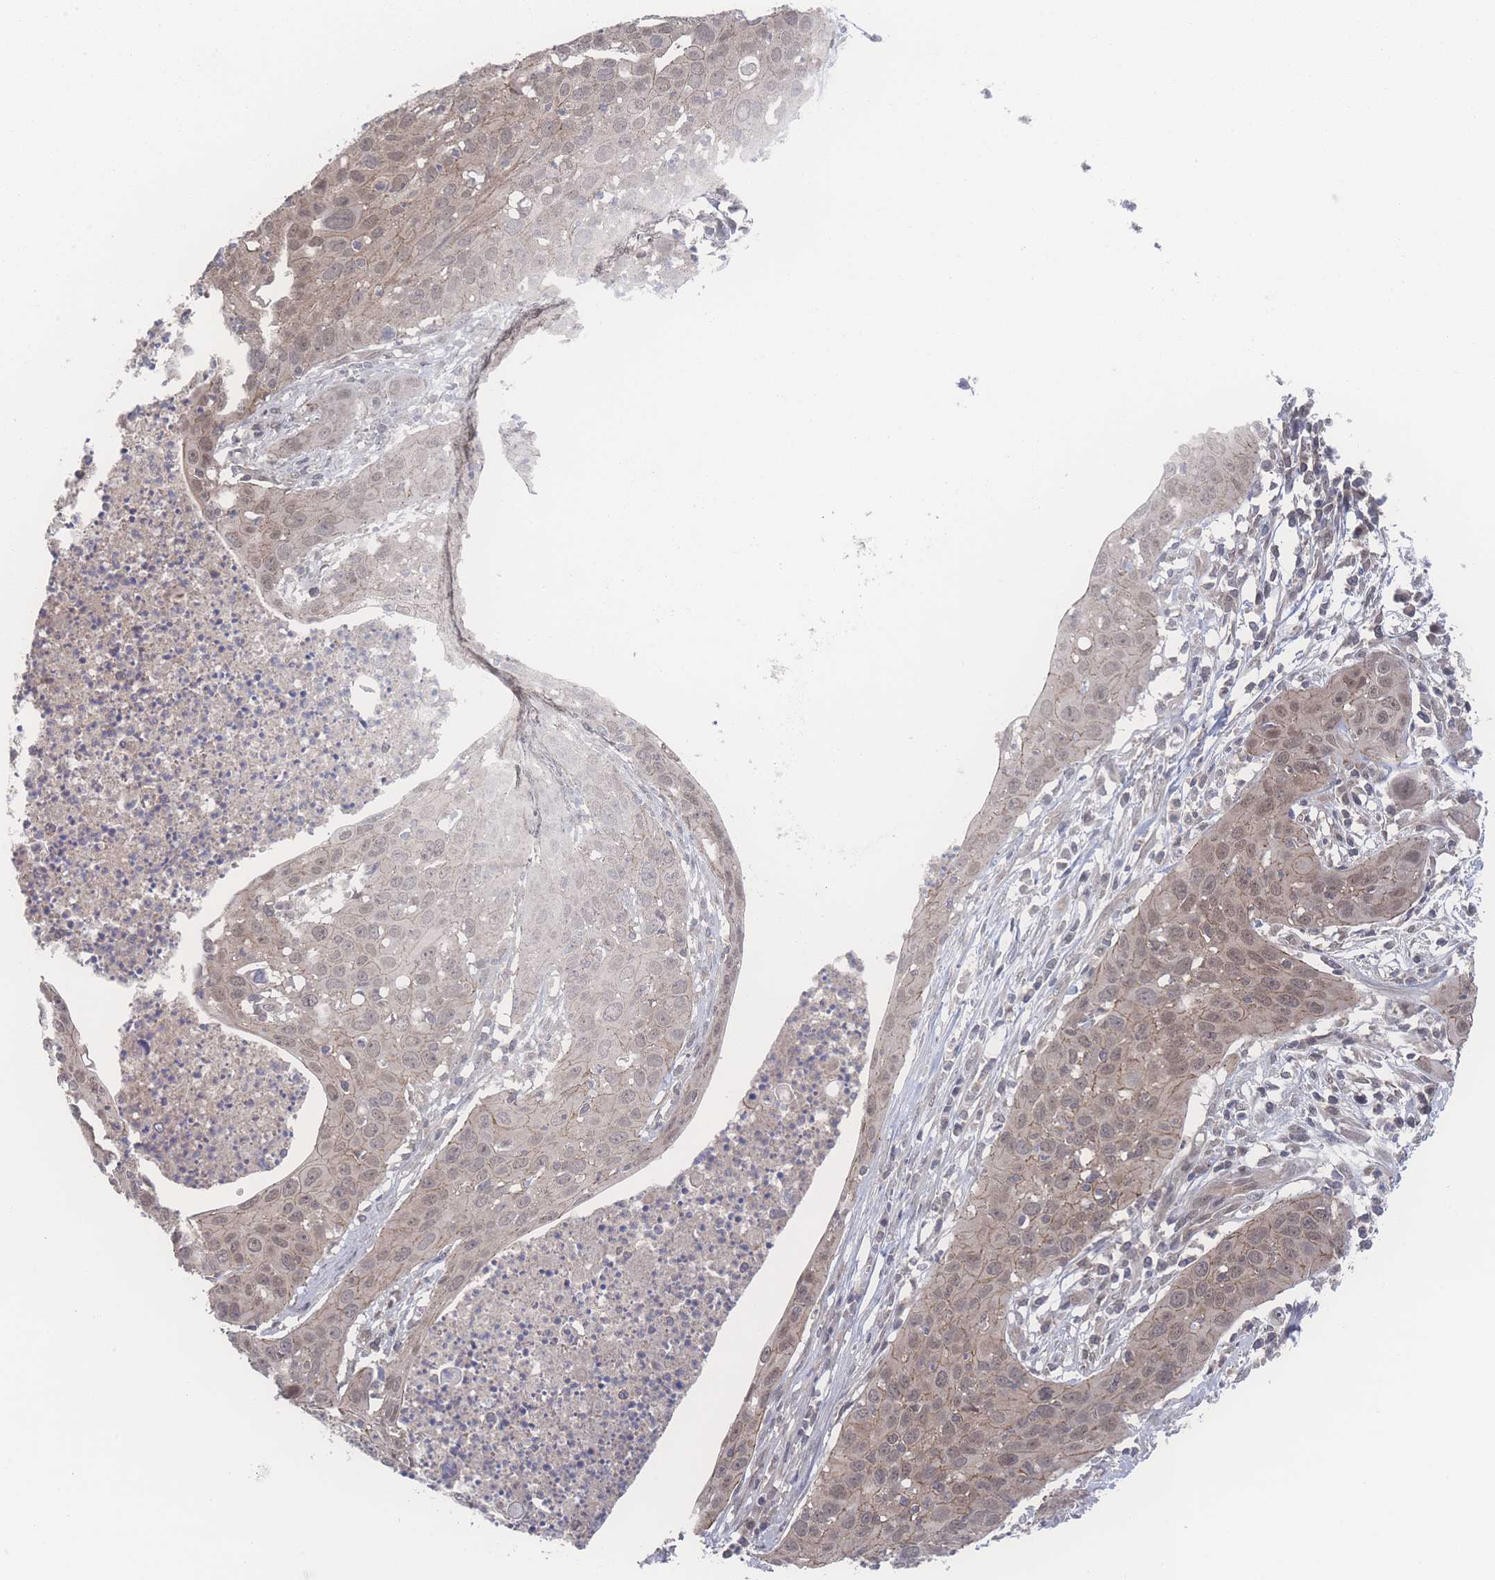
{"staining": {"intensity": "moderate", "quantity": "25%-75%", "location": "cytoplasmic/membranous,nuclear"}, "tissue": "cervical cancer", "cell_type": "Tumor cells", "image_type": "cancer", "snomed": [{"axis": "morphology", "description": "Squamous cell carcinoma, NOS"}, {"axis": "topography", "description": "Cervix"}], "caption": "Cervical cancer (squamous cell carcinoma) tissue demonstrates moderate cytoplasmic/membranous and nuclear positivity in about 25%-75% of tumor cells, visualized by immunohistochemistry.", "gene": "NBEAL1", "patient": {"sex": "female", "age": 36}}